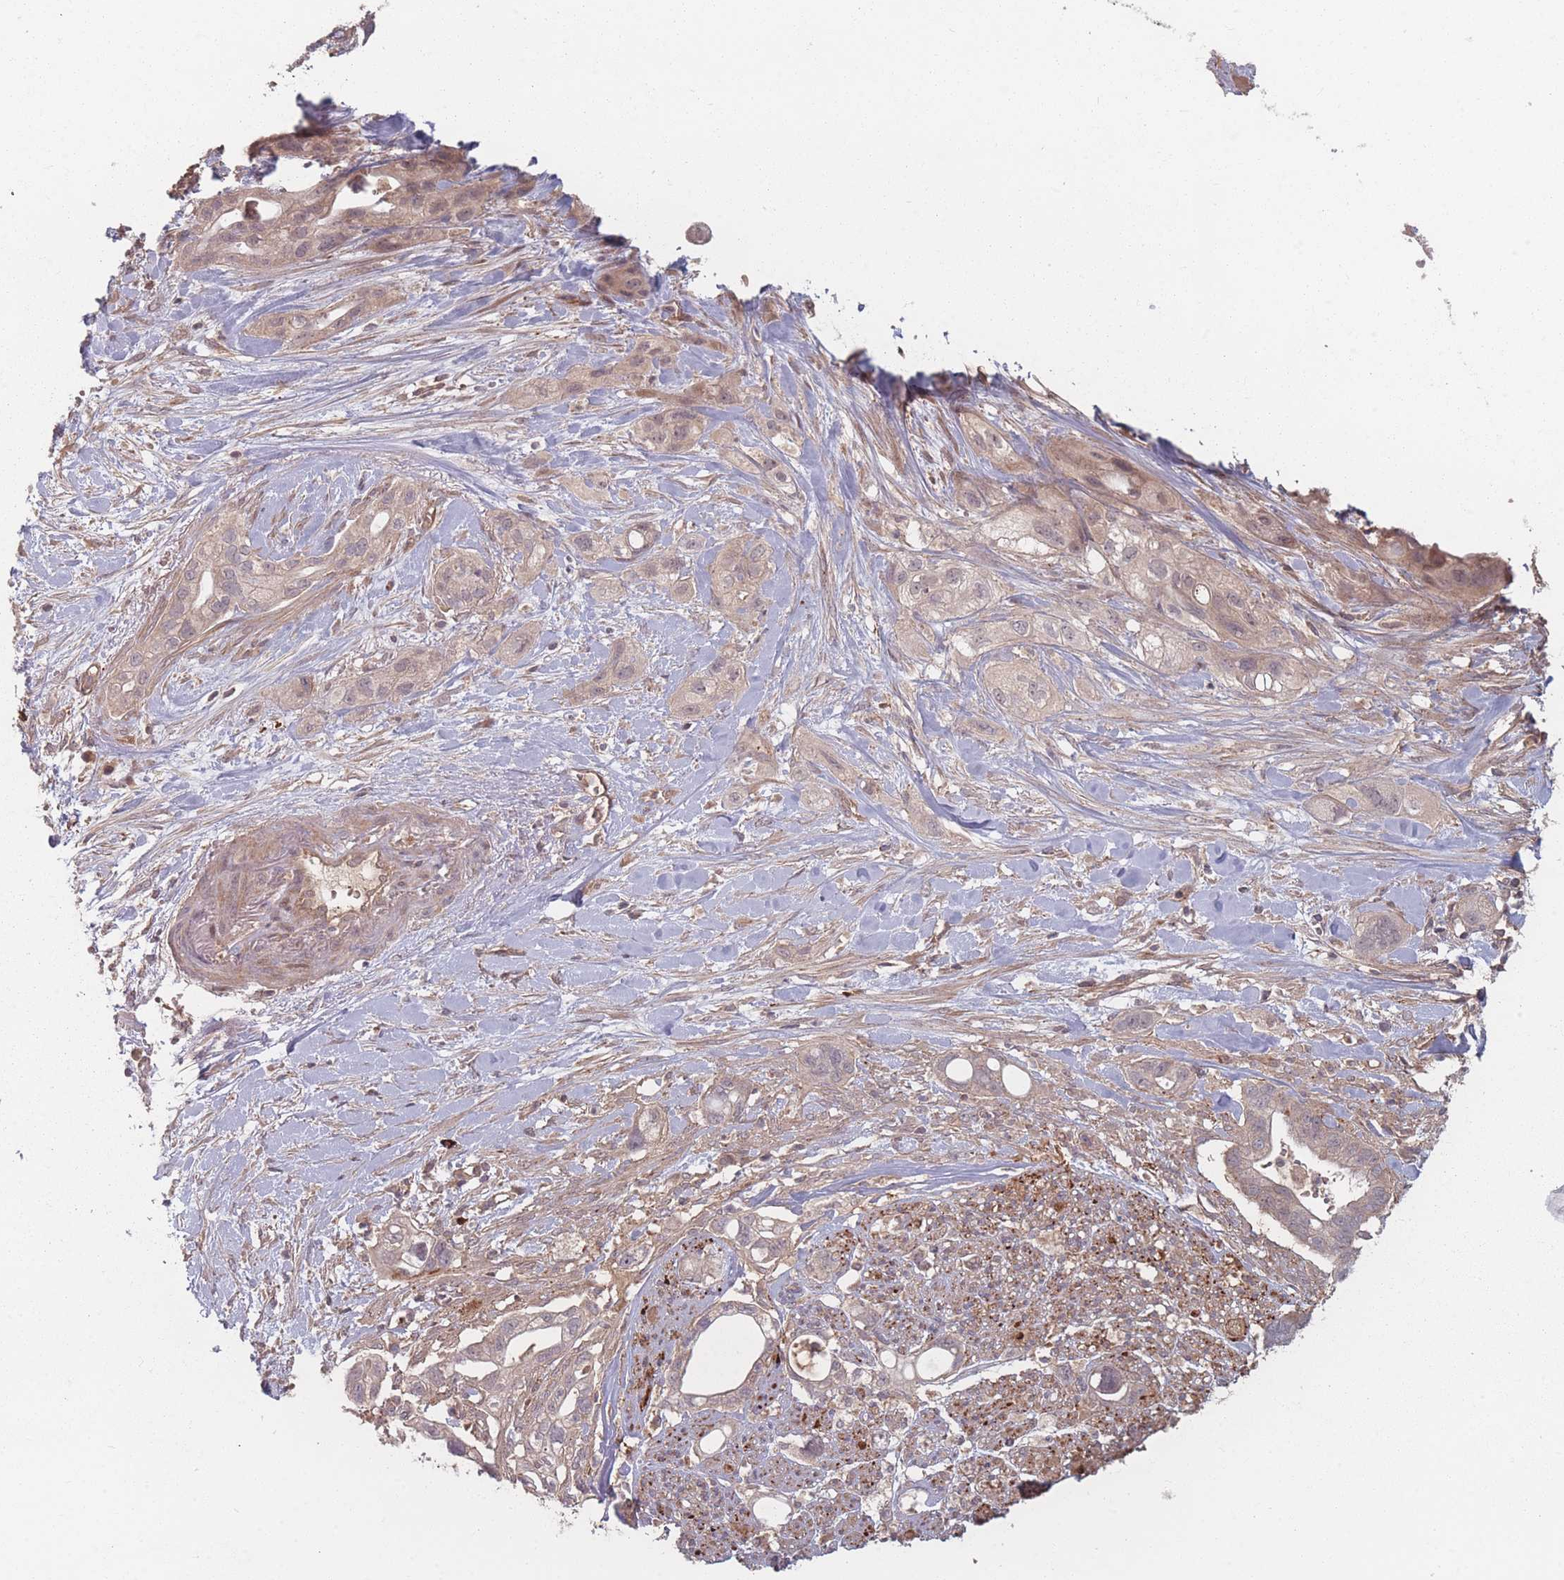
{"staining": {"intensity": "weak", "quantity": "25%-75%", "location": "cytoplasmic/membranous"}, "tissue": "pancreatic cancer", "cell_type": "Tumor cells", "image_type": "cancer", "snomed": [{"axis": "morphology", "description": "Adenocarcinoma, NOS"}, {"axis": "topography", "description": "Pancreas"}], "caption": "About 25%-75% of tumor cells in human pancreatic adenocarcinoma demonstrate weak cytoplasmic/membranous protein positivity as visualized by brown immunohistochemical staining.", "gene": "HAGH", "patient": {"sex": "male", "age": 44}}